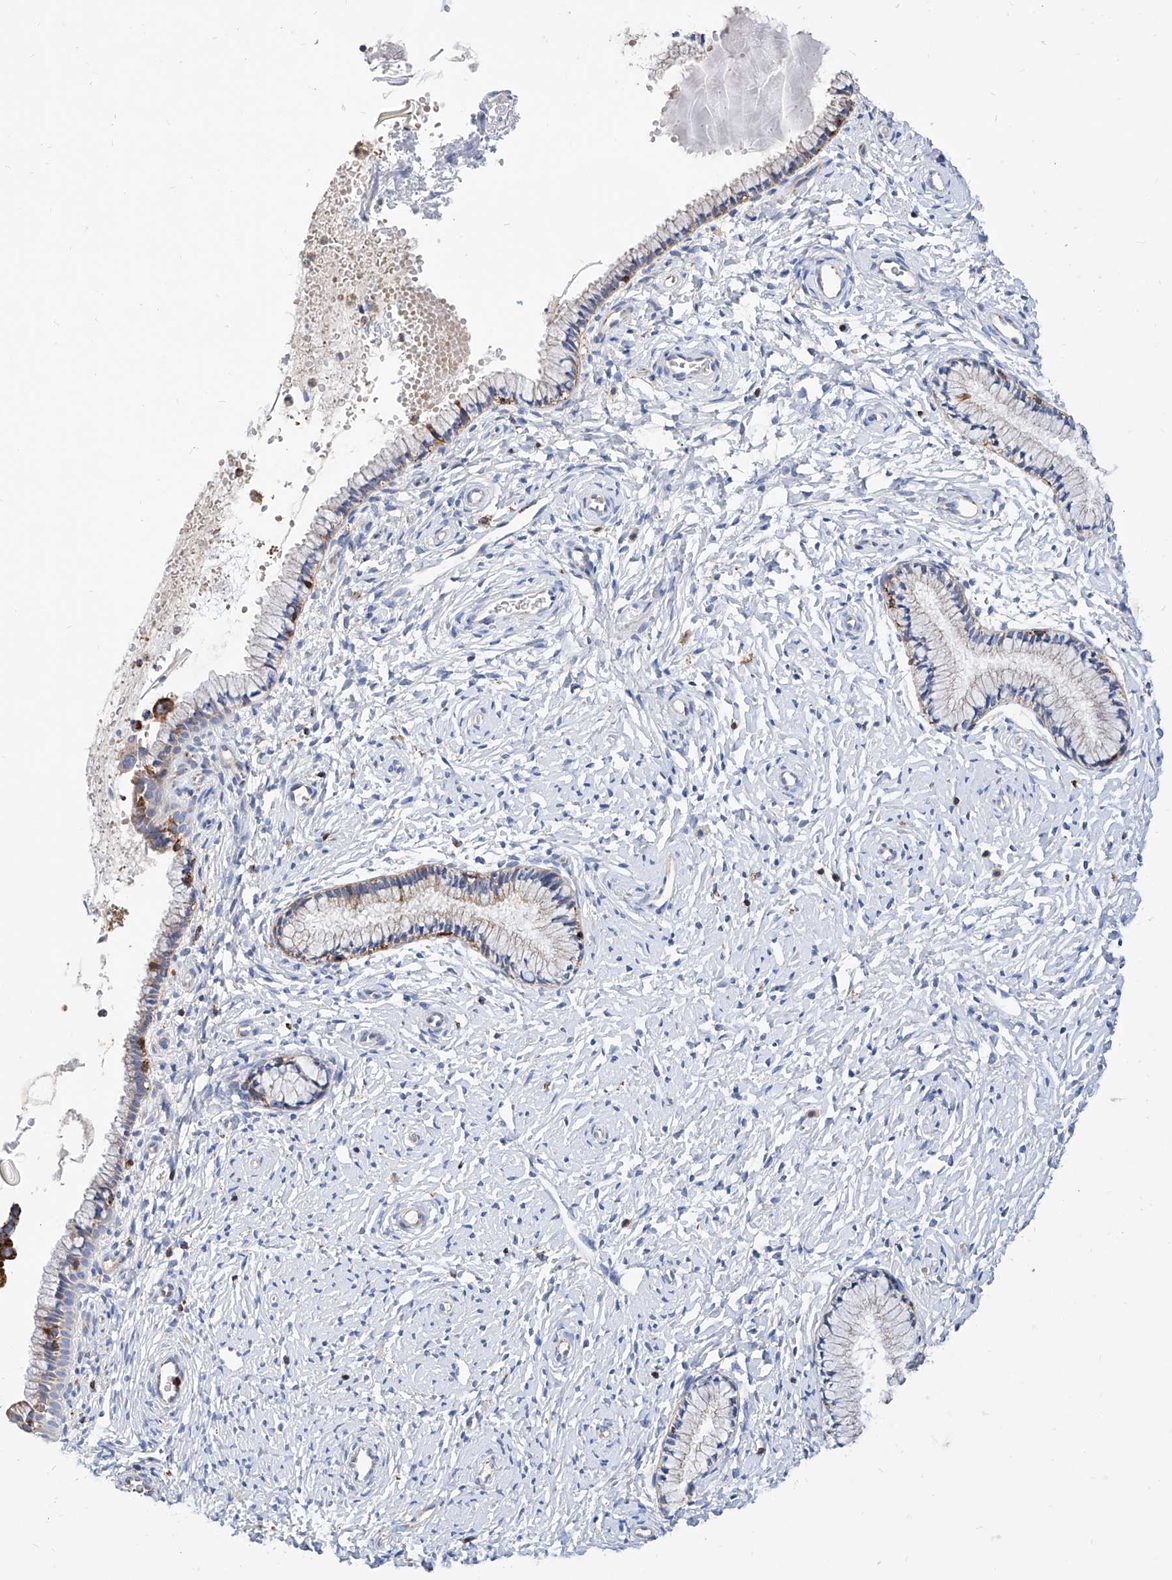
{"staining": {"intensity": "weak", "quantity": "25%-75%", "location": "cytoplasmic/membranous"}, "tissue": "cervix", "cell_type": "Glandular cells", "image_type": "normal", "snomed": [{"axis": "morphology", "description": "Normal tissue, NOS"}, {"axis": "topography", "description": "Cervix"}], "caption": "The photomicrograph reveals staining of normal cervix, revealing weak cytoplasmic/membranous protein expression (brown color) within glandular cells. (IHC, brightfield microscopy, high magnification).", "gene": "CPNE5", "patient": {"sex": "female", "age": 33}}